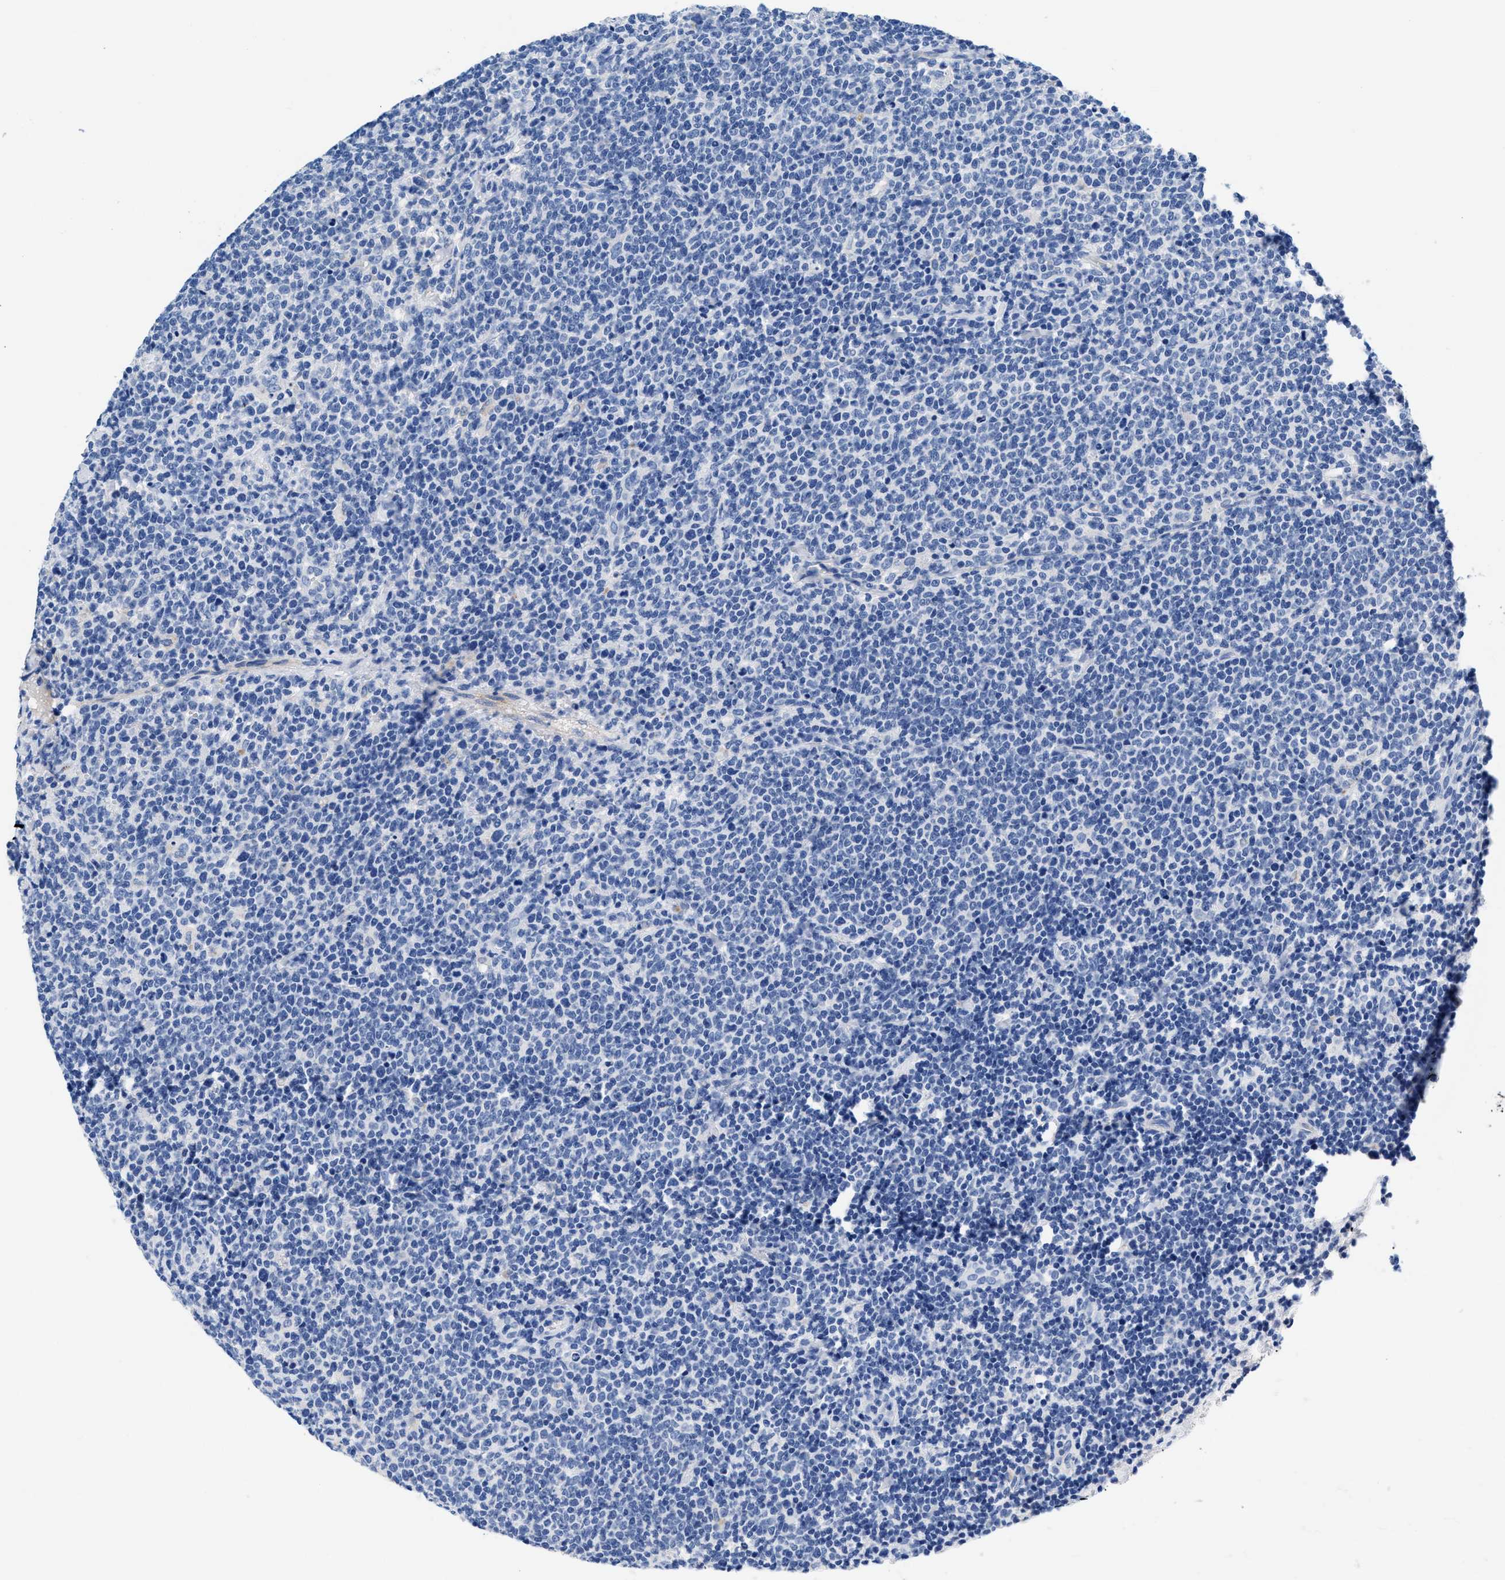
{"staining": {"intensity": "negative", "quantity": "none", "location": "none"}, "tissue": "lymphoma", "cell_type": "Tumor cells", "image_type": "cancer", "snomed": [{"axis": "morphology", "description": "Malignant lymphoma, non-Hodgkin's type, High grade"}, {"axis": "topography", "description": "Lymph node"}], "caption": "IHC image of lymphoma stained for a protein (brown), which demonstrates no expression in tumor cells. (DAB (3,3'-diaminobenzidine) IHC, high magnification).", "gene": "SLFN13", "patient": {"sex": "male", "age": 61}}